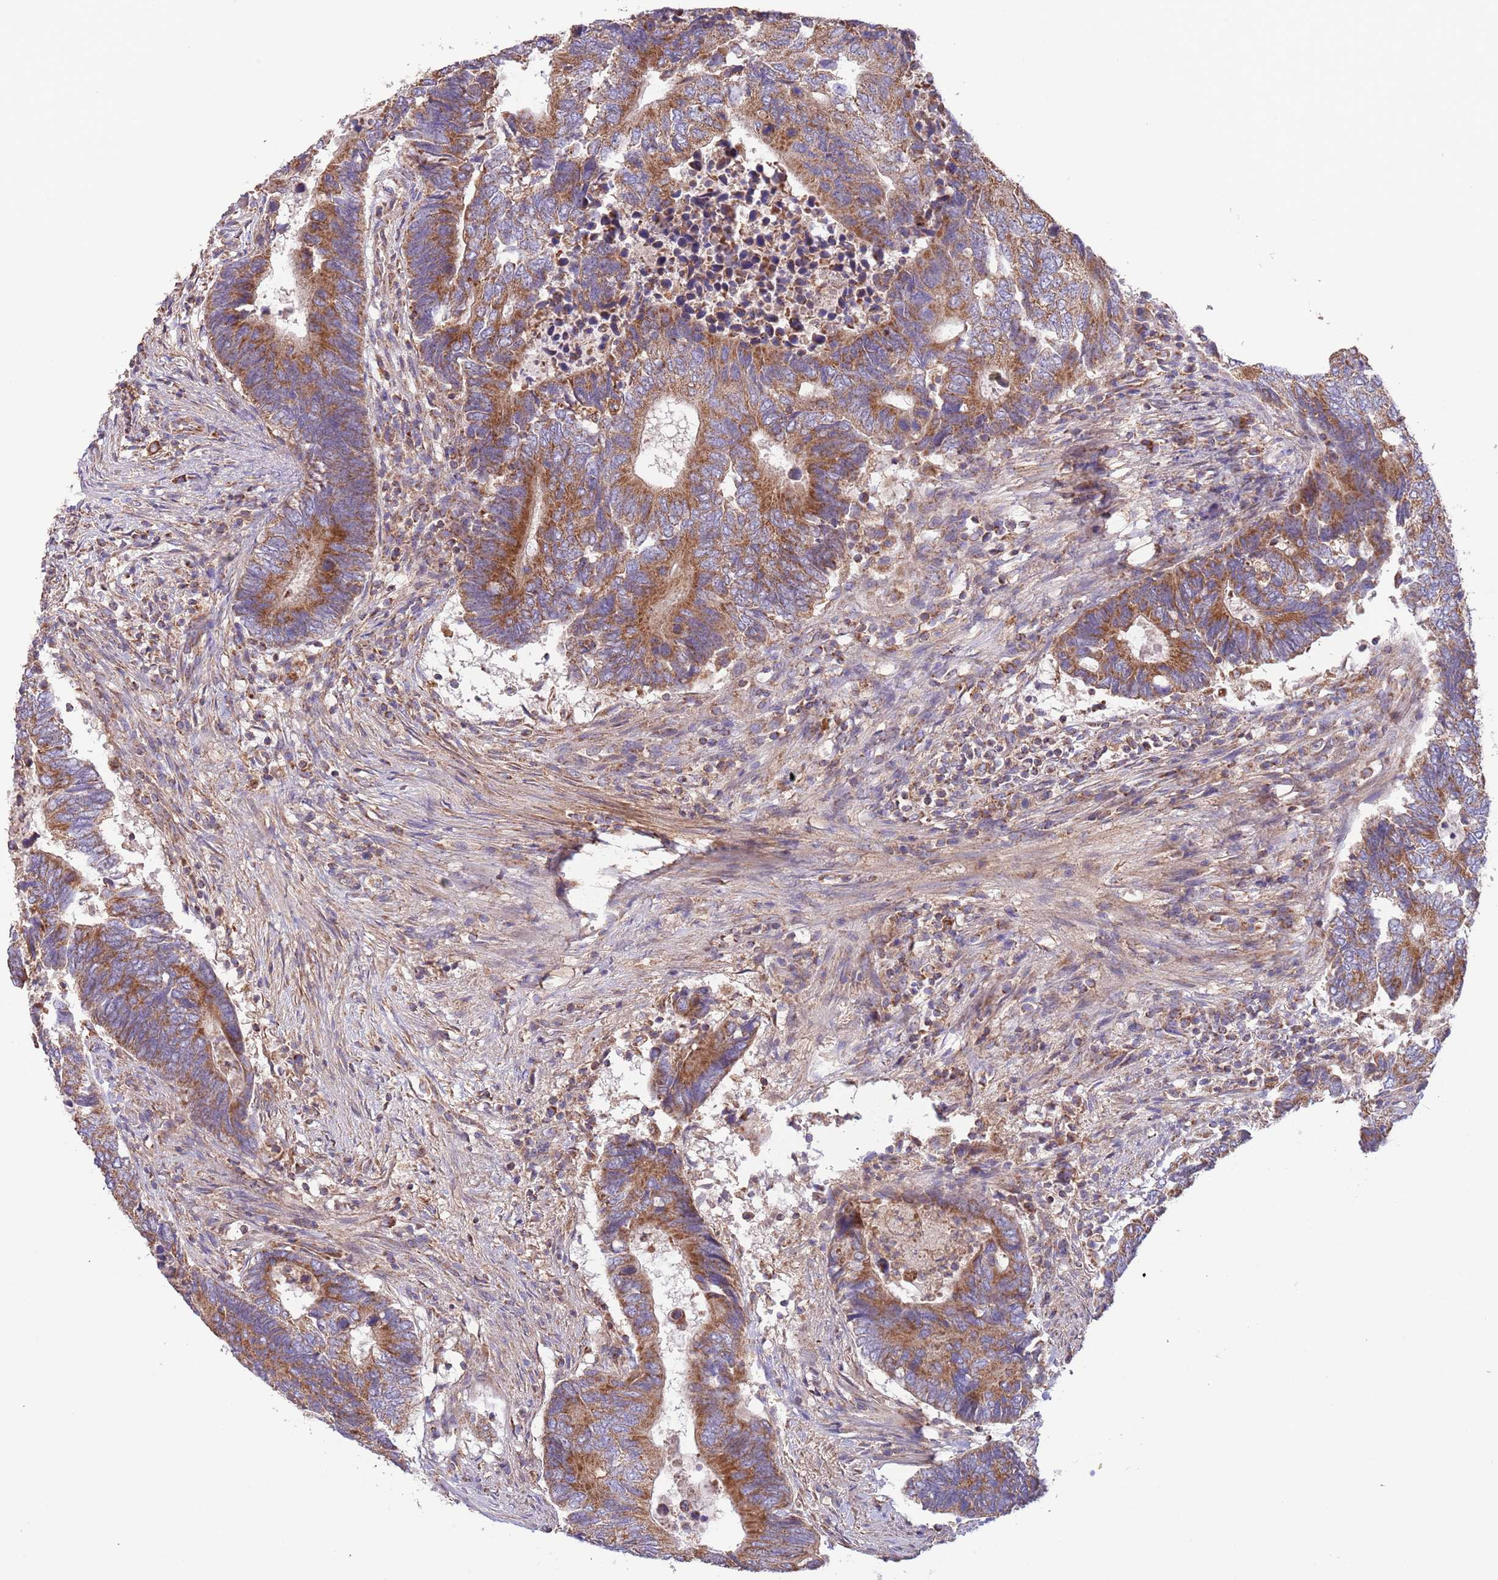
{"staining": {"intensity": "strong", "quantity": ">75%", "location": "cytoplasmic/membranous"}, "tissue": "colorectal cancer", "cell_type": "Tumor cells", "image_type": "cancer", "snomed": [{"axis": "morphology", "description": "Adenocarcinoma, NOS"}, {"axis": "topography", "description": "Colon"}], "caption": "Immunohistochemistry histopathology image of neoplastic tissue: colorectal cancer stained using immunohistochemistry reveals high levels of strong protein expression localized specifically in the cytoplasmic/membranous of tumor cells, appearing as a cytoplasmic/membranous brown color.", "gene": "DNAJA3", "patient": {"sex": "male", "age": 87}}